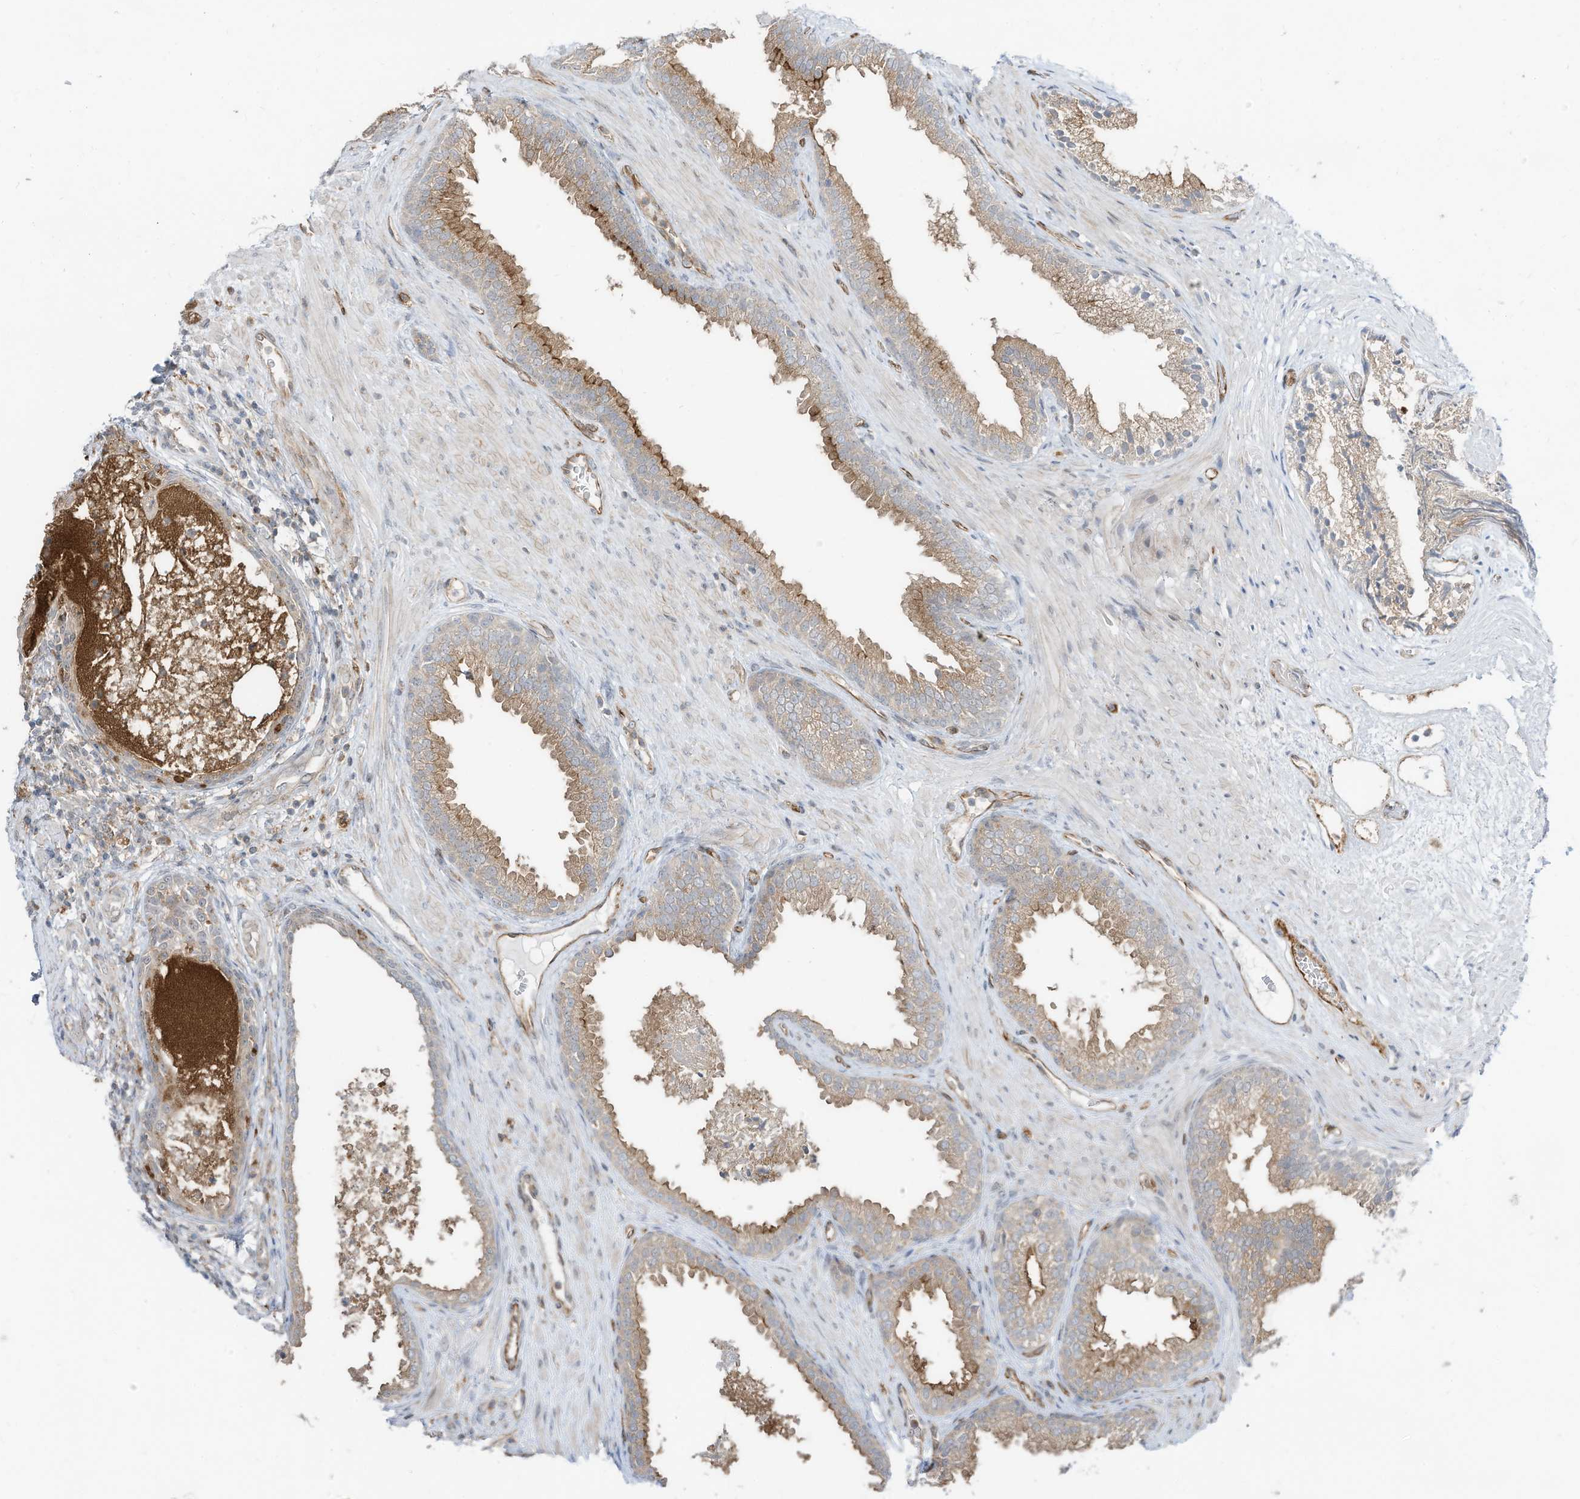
{"staining": {"intensity": "moderate", "quantity": "<25%", "location": "cytoplasmic/membranous"}, "tissue": "prostate", "cell_type": "Glandular cells", "image_type": "normal", "snomed": [{"axis": "morphology", "description": "Normal tissue, NOS"}, {"axis": "topography", "description": "Prostate"}], "caption": "This micrograph shows benign prostate stained with immunohistochemistry (IHC) to label a protein in brown. The cytoplasmic/membranous of glandular cells show moderate positivity for the protein. Nuclei are counter-stained blue.", "gene": "DZIP3", "patient": {"sex": "male", "age": 76}}